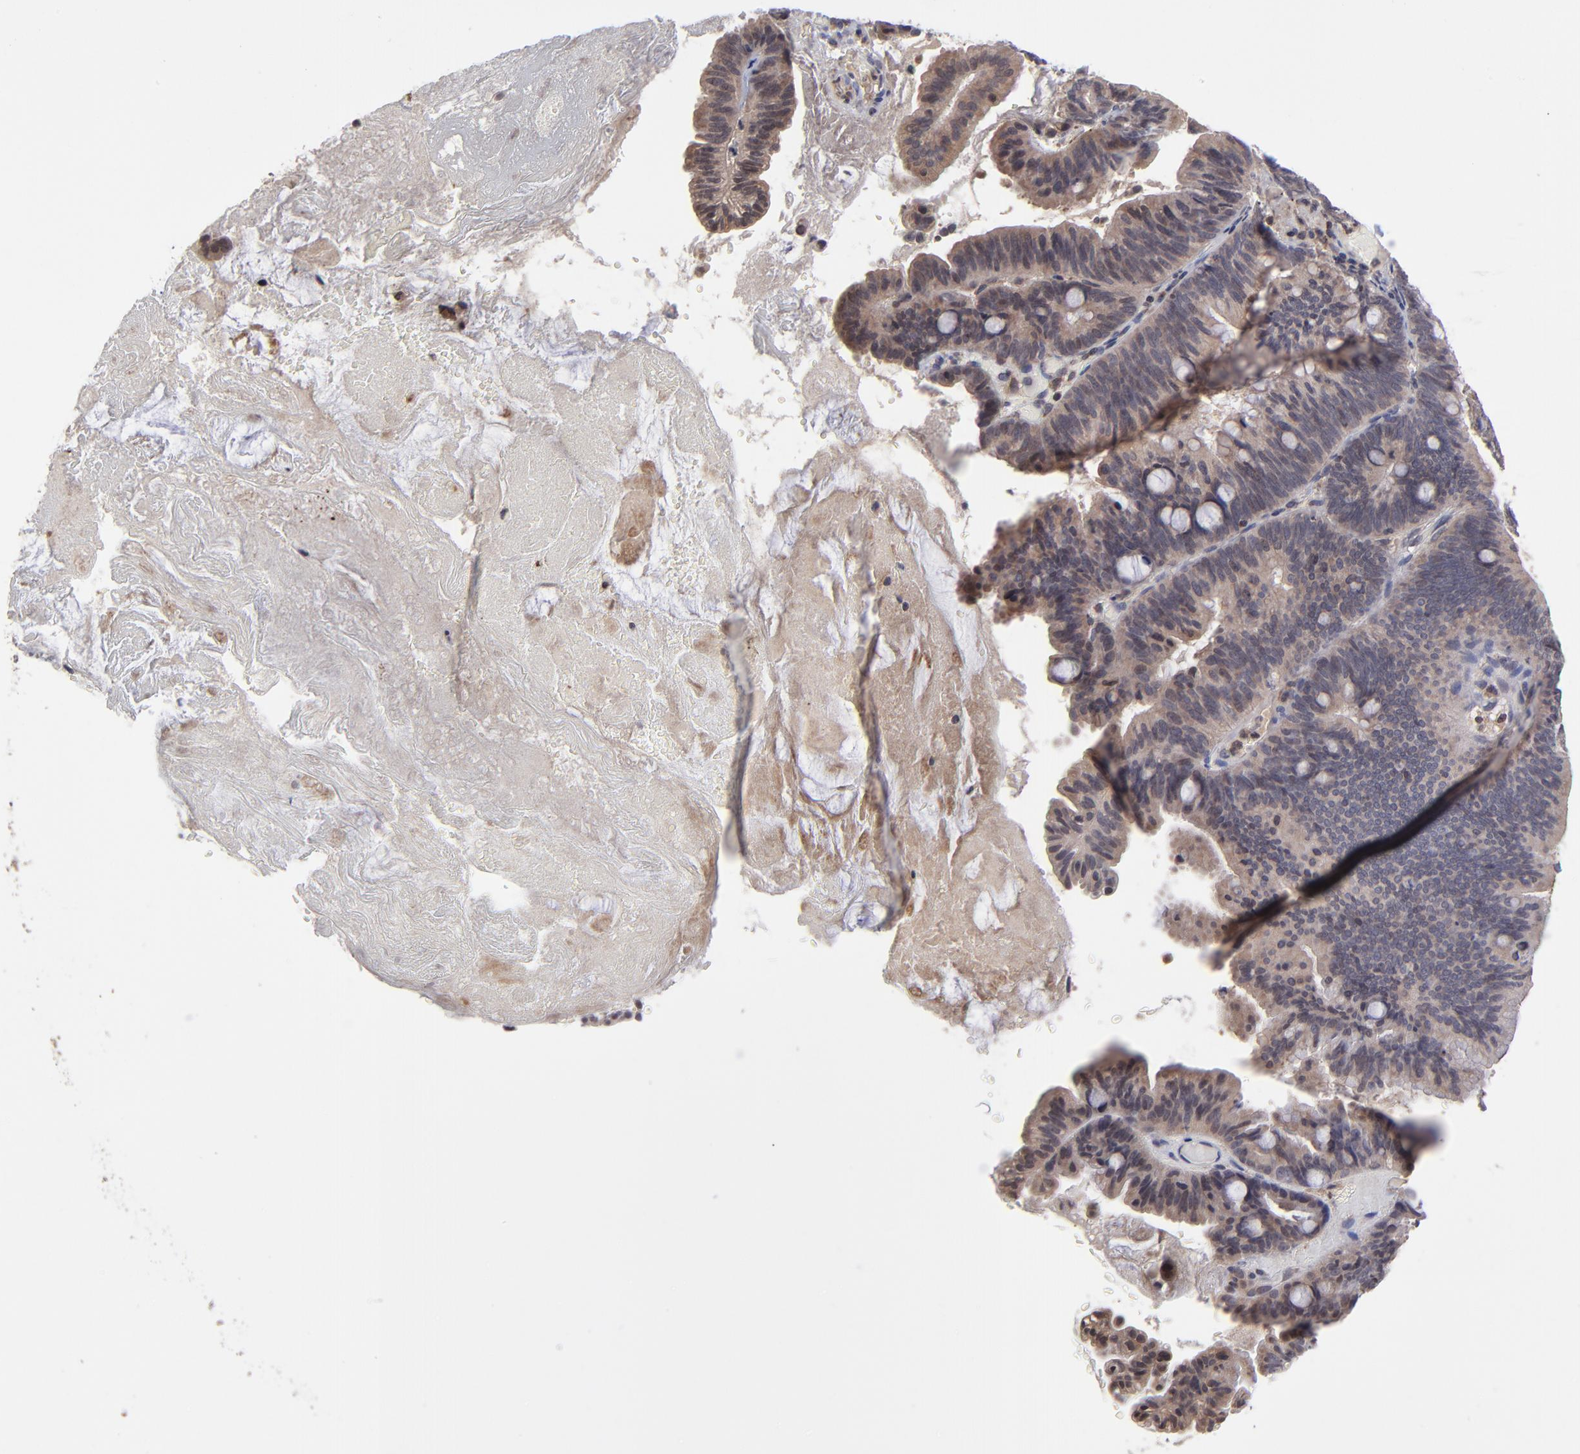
{"staining": {"intensity": "moderate", "quantity": "25%-75%", "location": "cytoplasmic/membranous"}, "tissue": "pancreatic cancer", "cell_type": "Tumor cells", "image_type": "cancer", "snomed": [{"axis": "morphology", "description": "Adenocarcinoma, NOS"}, {"axis": "topography", "description": "Pancreas"}], "caption": "Immunohistochemistry (IHC) of human pancreatic cancer reveals medium levels of moderate cytoplasmic/membranous staining in approximately 25%-75% of tumor cells.", "gene": "UBE2L6", "patient": {"sex": "male", "age": 82}}